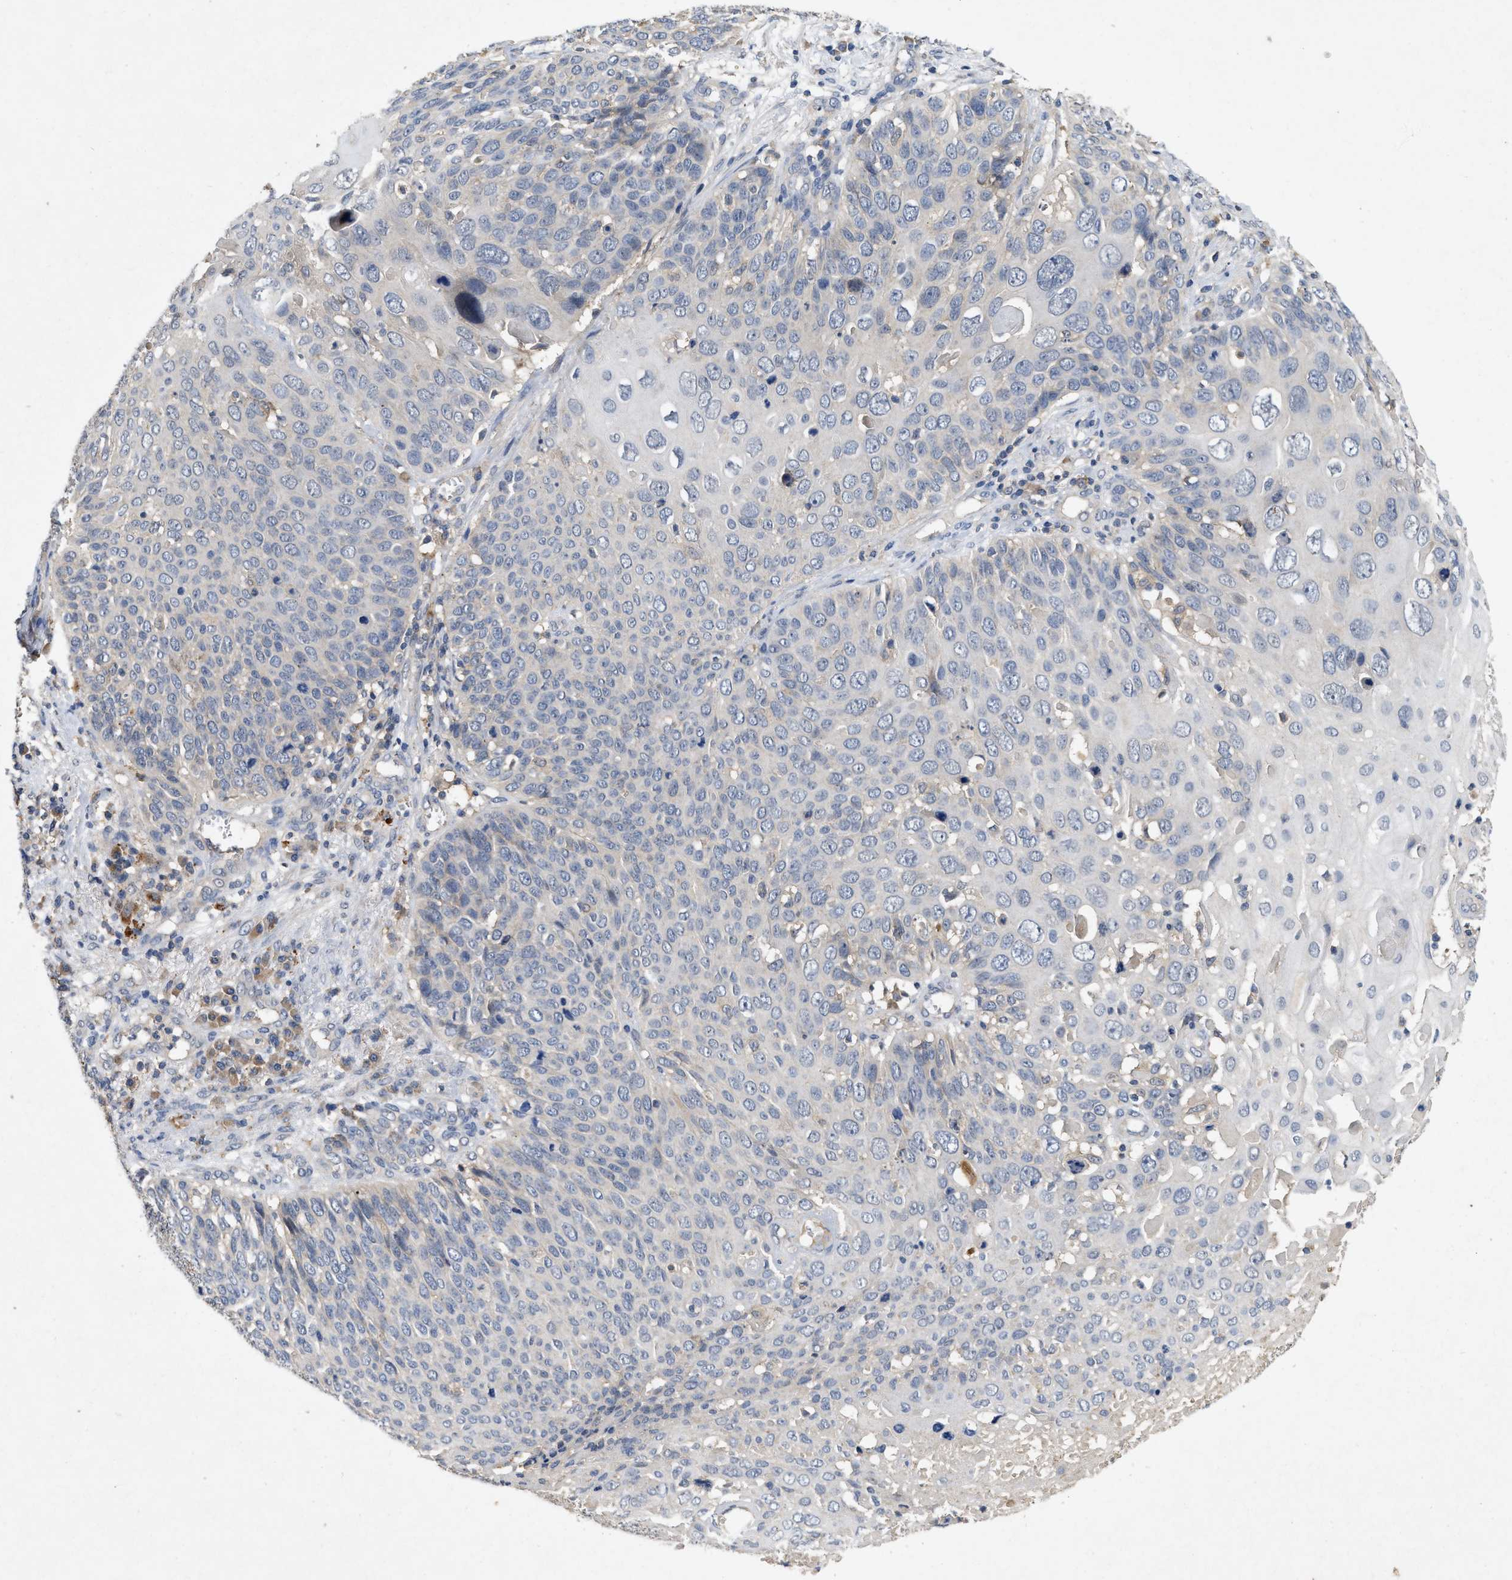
{"staining": {"intensity": "negative", "quantity": "none", "location": "none"}, "tissue": "cervical cancer", "cell_type": "Tumor cells", "image_type": "cancer", "snomed": [{"axis": "morphology", "description": "Squamous cell carcinoma, NOS"}, {"axis": "topography", "description": "Cervix"}], "caption": "The micrograph displays no staining of tumor cells in squamous cell carcinoma (cervical).", "gene": "LPAR2", "patient": {"sex": "female", "age": 74}}